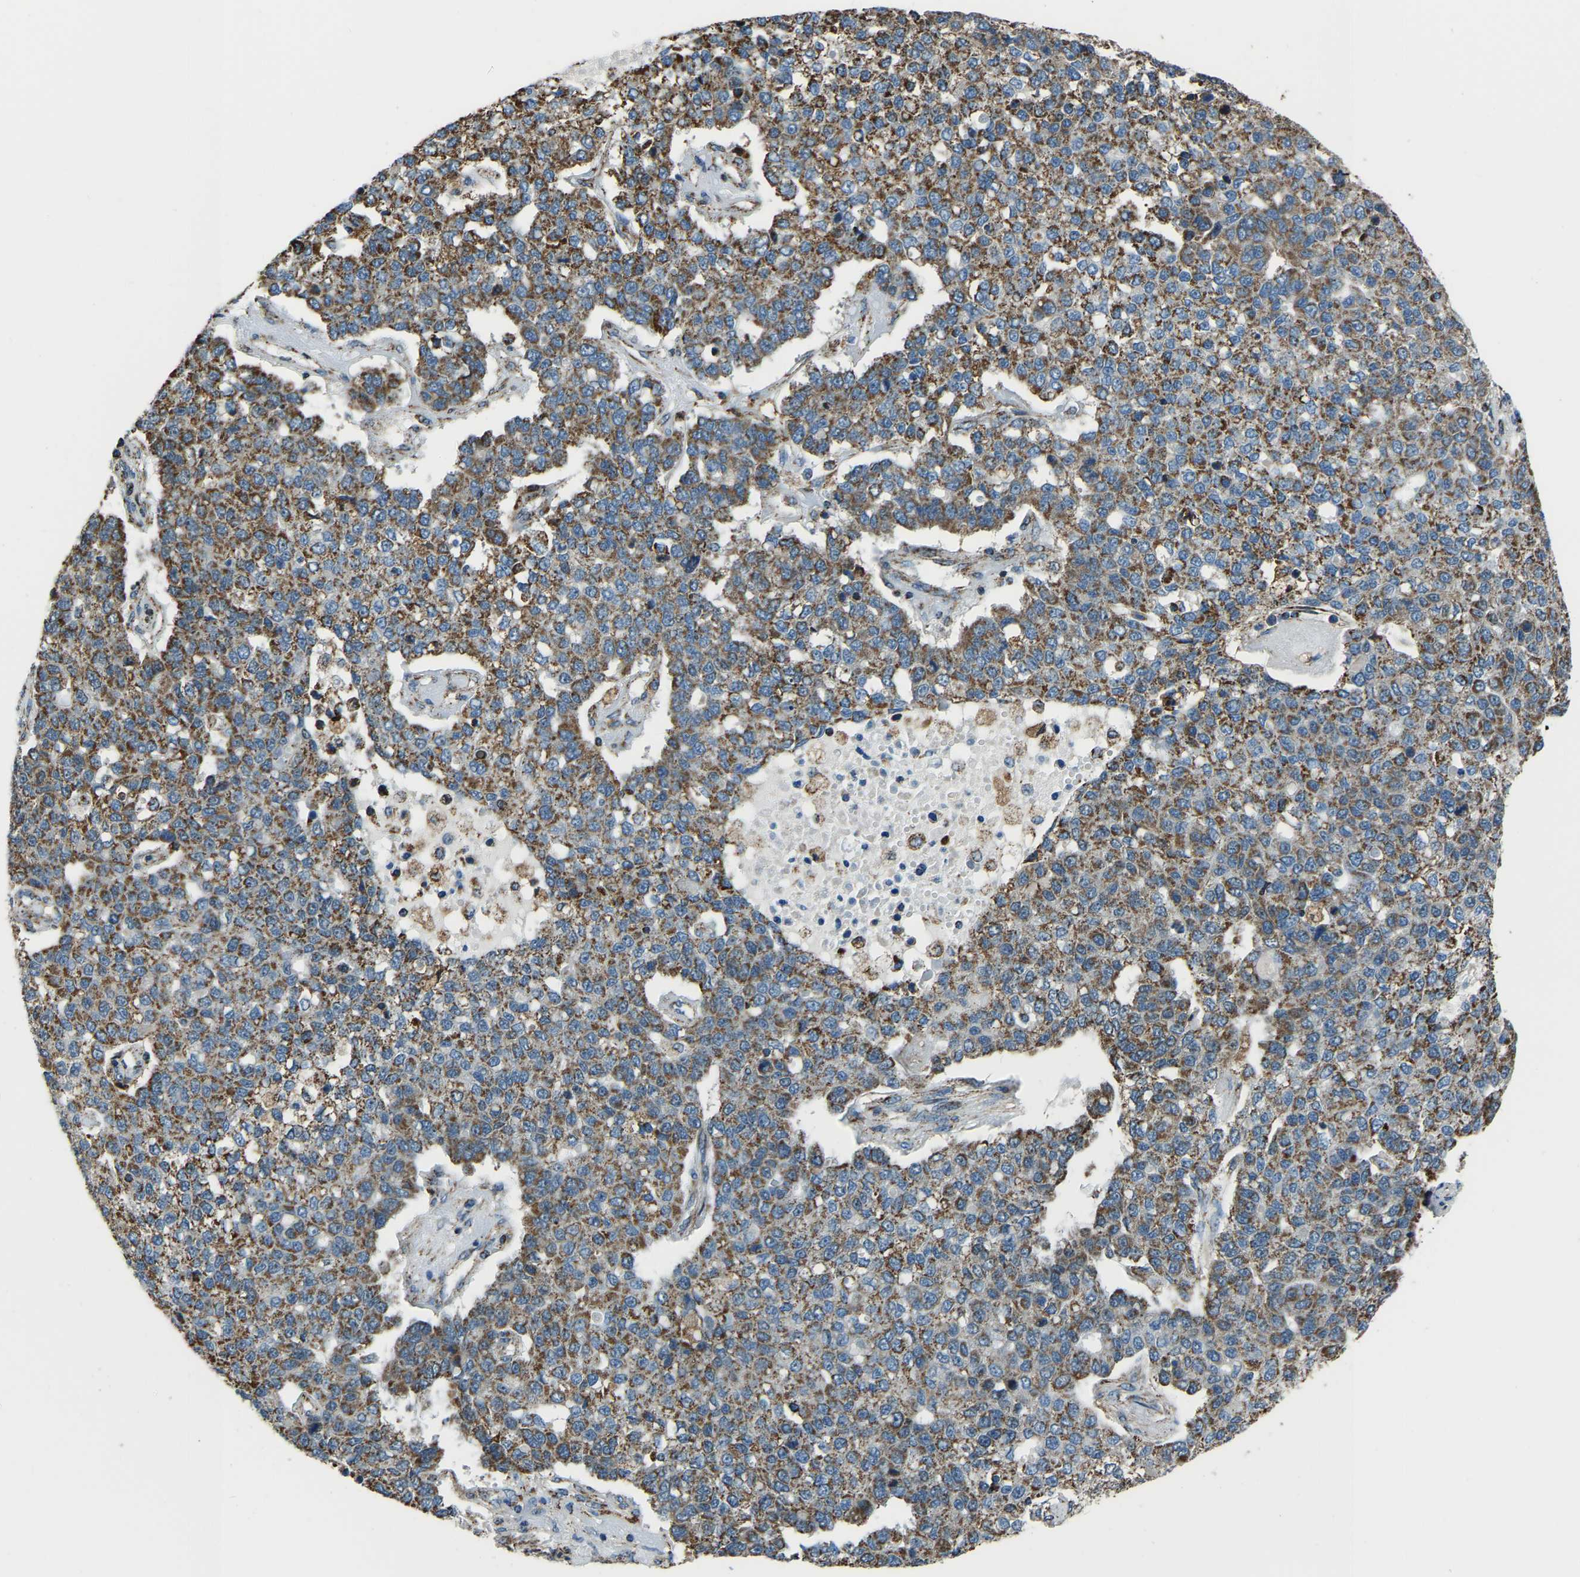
{"staining": {"intensity": "moderate", "quantity": ">75%", "location": "cytoplasmic/membranous"}, "tissue": "pancreatic cancer", "cell_type": "Tumor cells", "image_type": "cancer", "snomed": [{"axis": "morphology", "description": "Adenocarcinoma, NOS"}, {"axis": "topography", "description": "Pancreas"}], "caption": "This photomicrograph demonstrates immunohistochemistry staining of pancreatic cancer, with medium moderate cytoplasmic/membranous staining in about >75% of tumor cells.", "gene": "RBM33", "patient": {"sex": "female", "age": 61}}